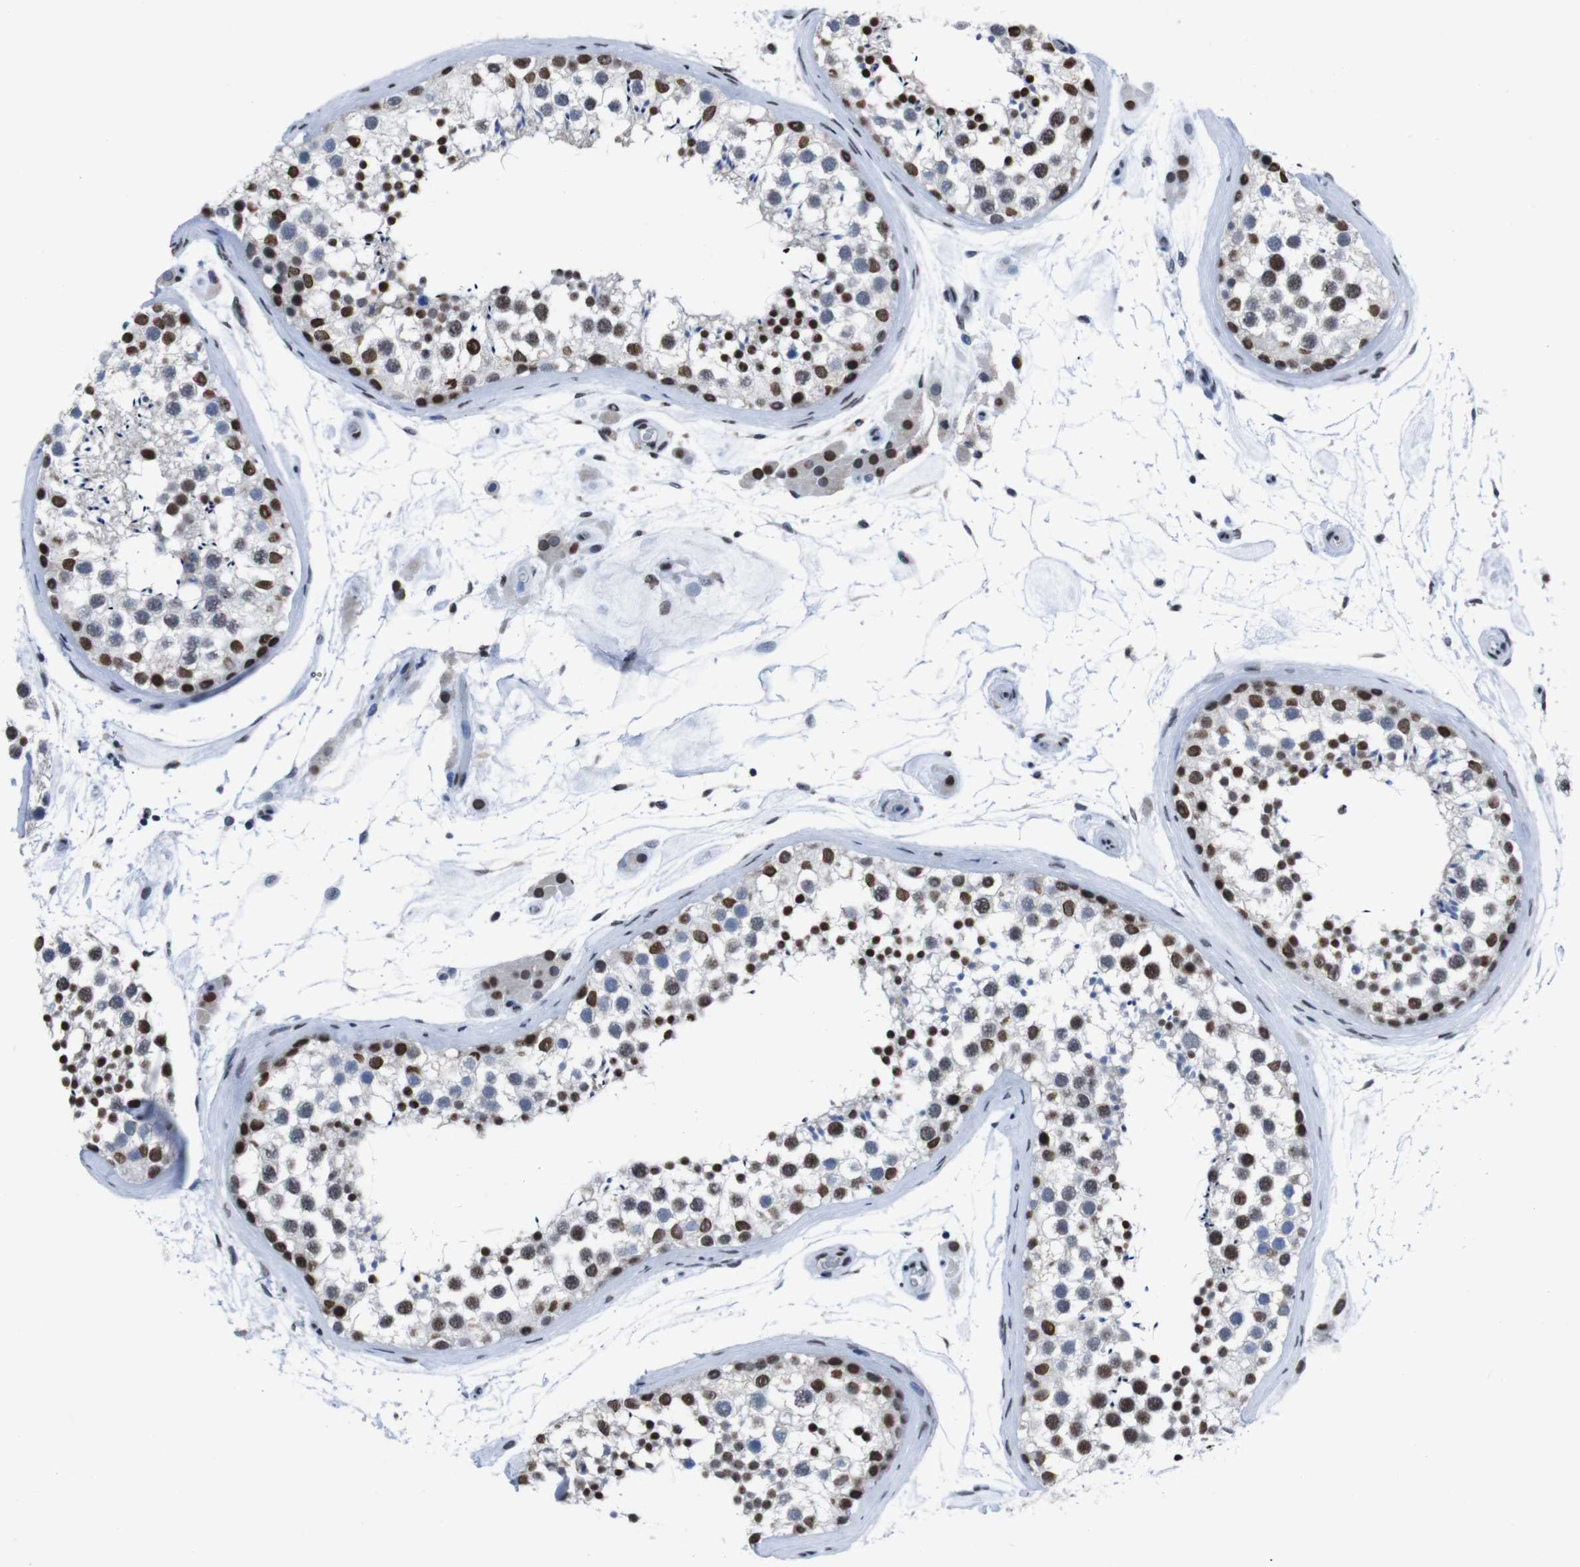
{"staining": {"intensity": "strong", "quantity": ">75%", "location": "nuclear"}, "tissue": "testis", "cell_type": "Cells in seminiferous ducts", "image_type": "normal", "snomed": [{"axis": "morphology", "description": "Normal tissue, NOS"}, {"axis": "topography", "description": "Testis"}], "caption": "Testis stained with immunohistochemistry (IHC) exhibits strong nuclear positivity in about >75% of cells in seminiferous ducts. Nuclei are stained in blue.", "gene": "PIP4P2", "patient": {"sex": "male", "age": 46}}